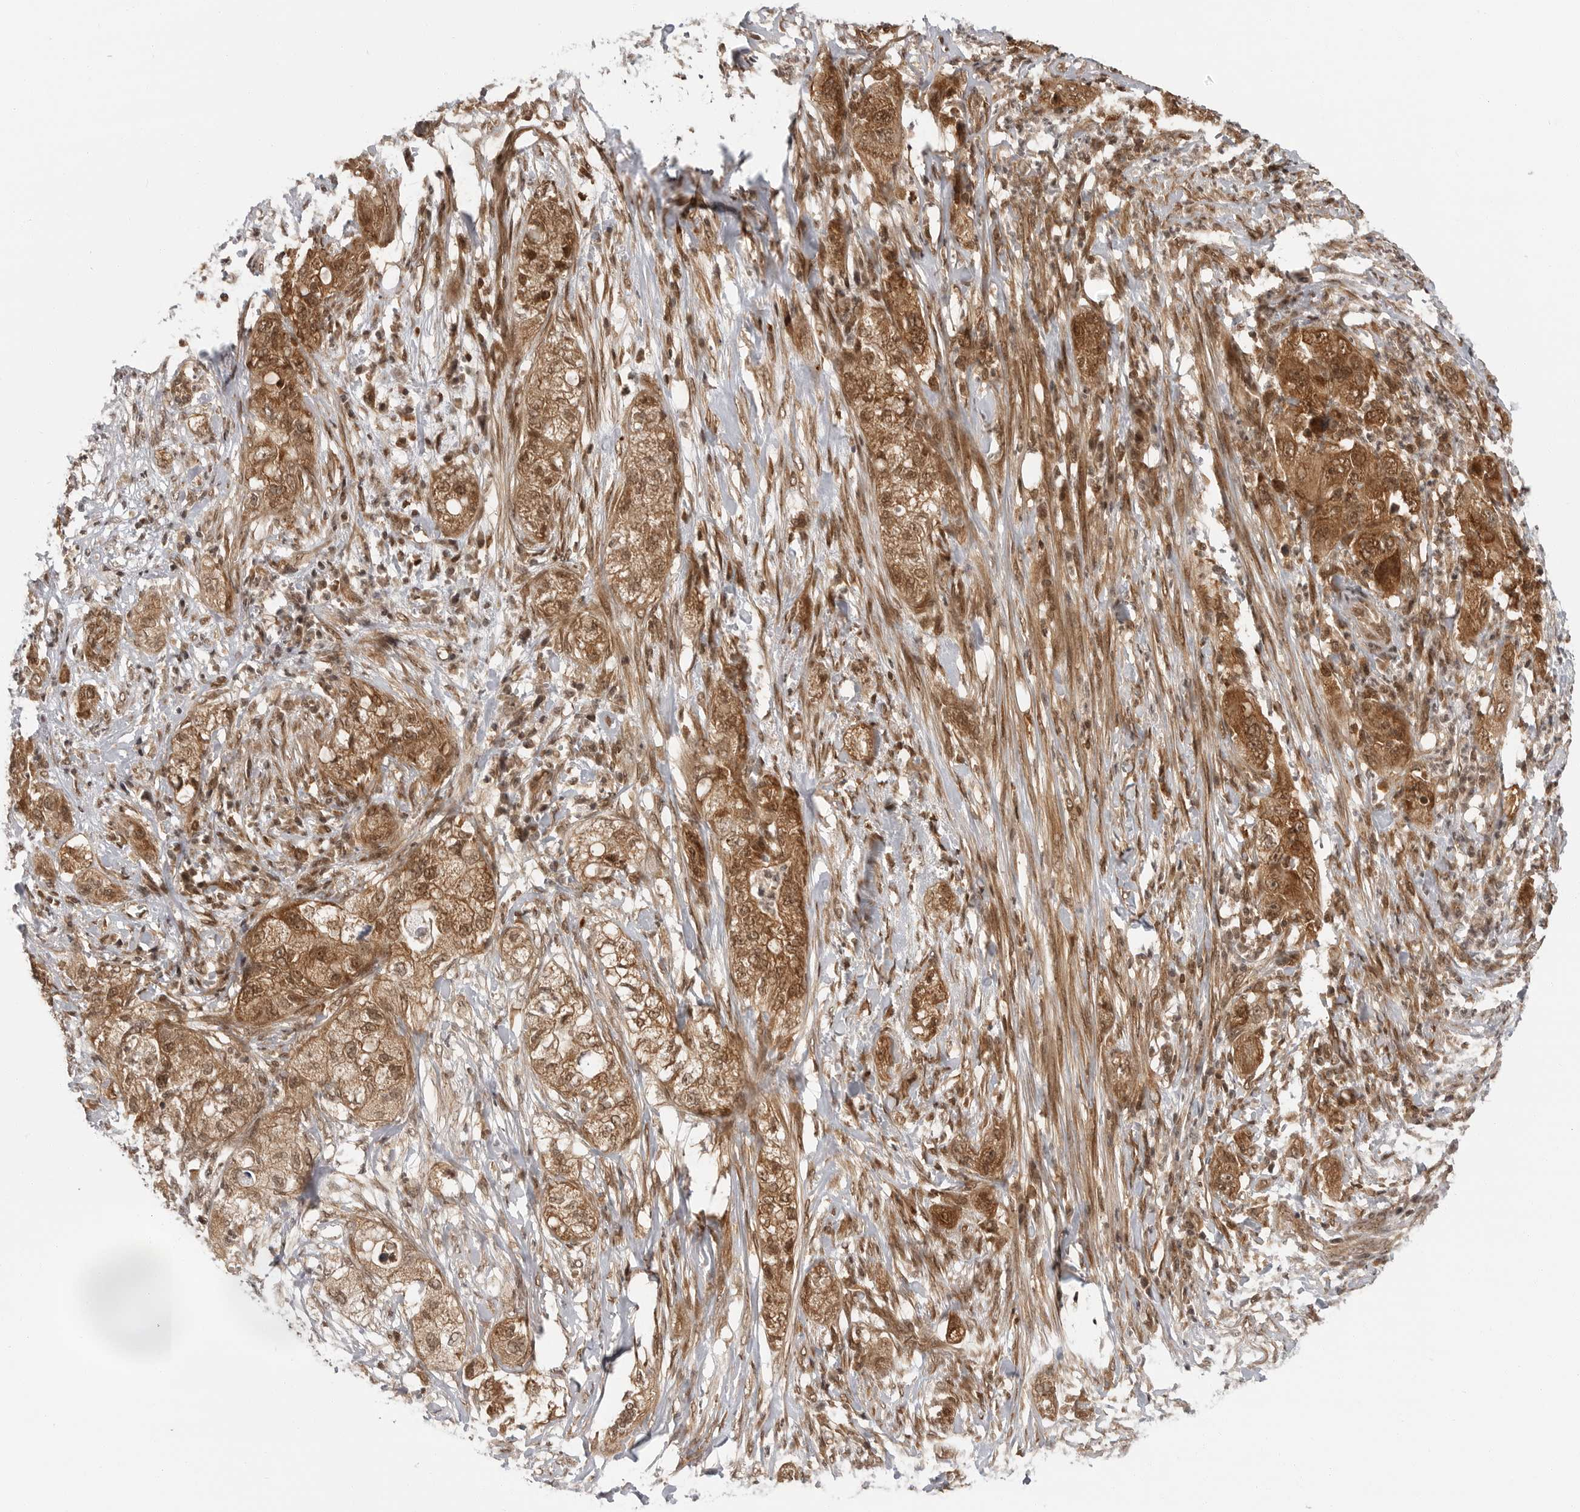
{"staining": {"intensity": "moderate", "quantity": ">75%", "location": "cytoplasmic/membranous,nuclear"}, "tissue": "pancreatic cancer", "cell_type": "Tumor cells", "image_type": "cancer", "snomed": [{"axis": "morphology", "description": "Adenocarcinoma, NOS"}, {"axis": "topography", "description": "Pancreas"}], "caption": "Human adenocarcinoma (pancreatic) stained with a protein marker exhibits moderate staining in tumor cells.", "gene": "SZRD1", "patient": {"sex": "female", "age": 78}}